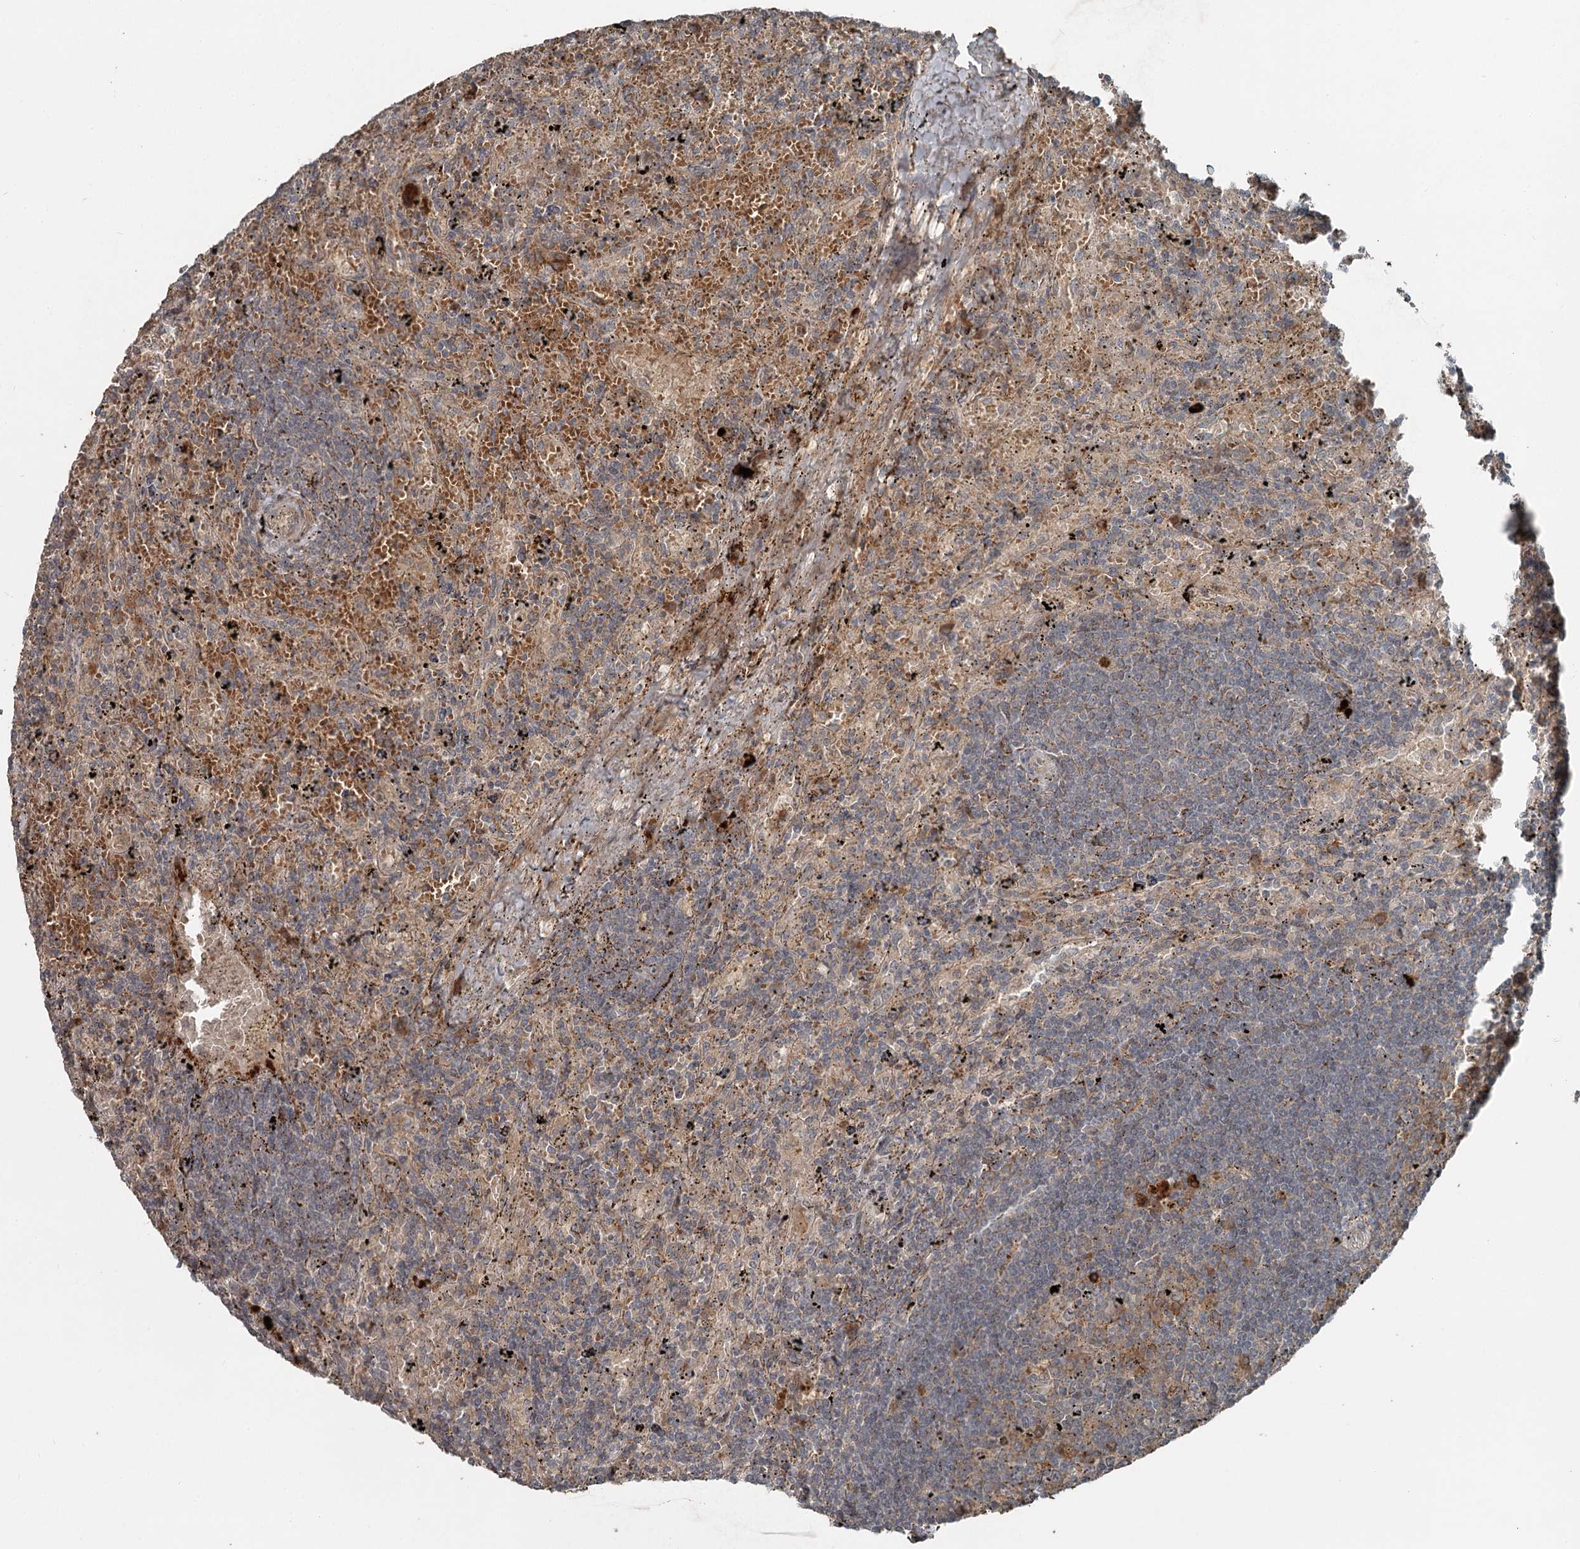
{"staining": {"intensity": "moderate", "quantity": "<25%", "location": "cytoplasmic/membranous"}, "tissue": "lymphoma", "cell_type": "Tumor cells", "image_type": "cancer", "snomed": [{"axis": "morphology", "description": "Malignant lymphoma, non-Hodgkin's type, Low grade"}, {"axis": "topography", "description": "Spleen"}], "caption": "Immunohistochemical staining of lymphoma reveals moderate cytoplasmic/membranous protein expression in approximately <25% of tumor cells.", "gene": "SLC39A8", "patient": {"sex": "male", "age": 76}}